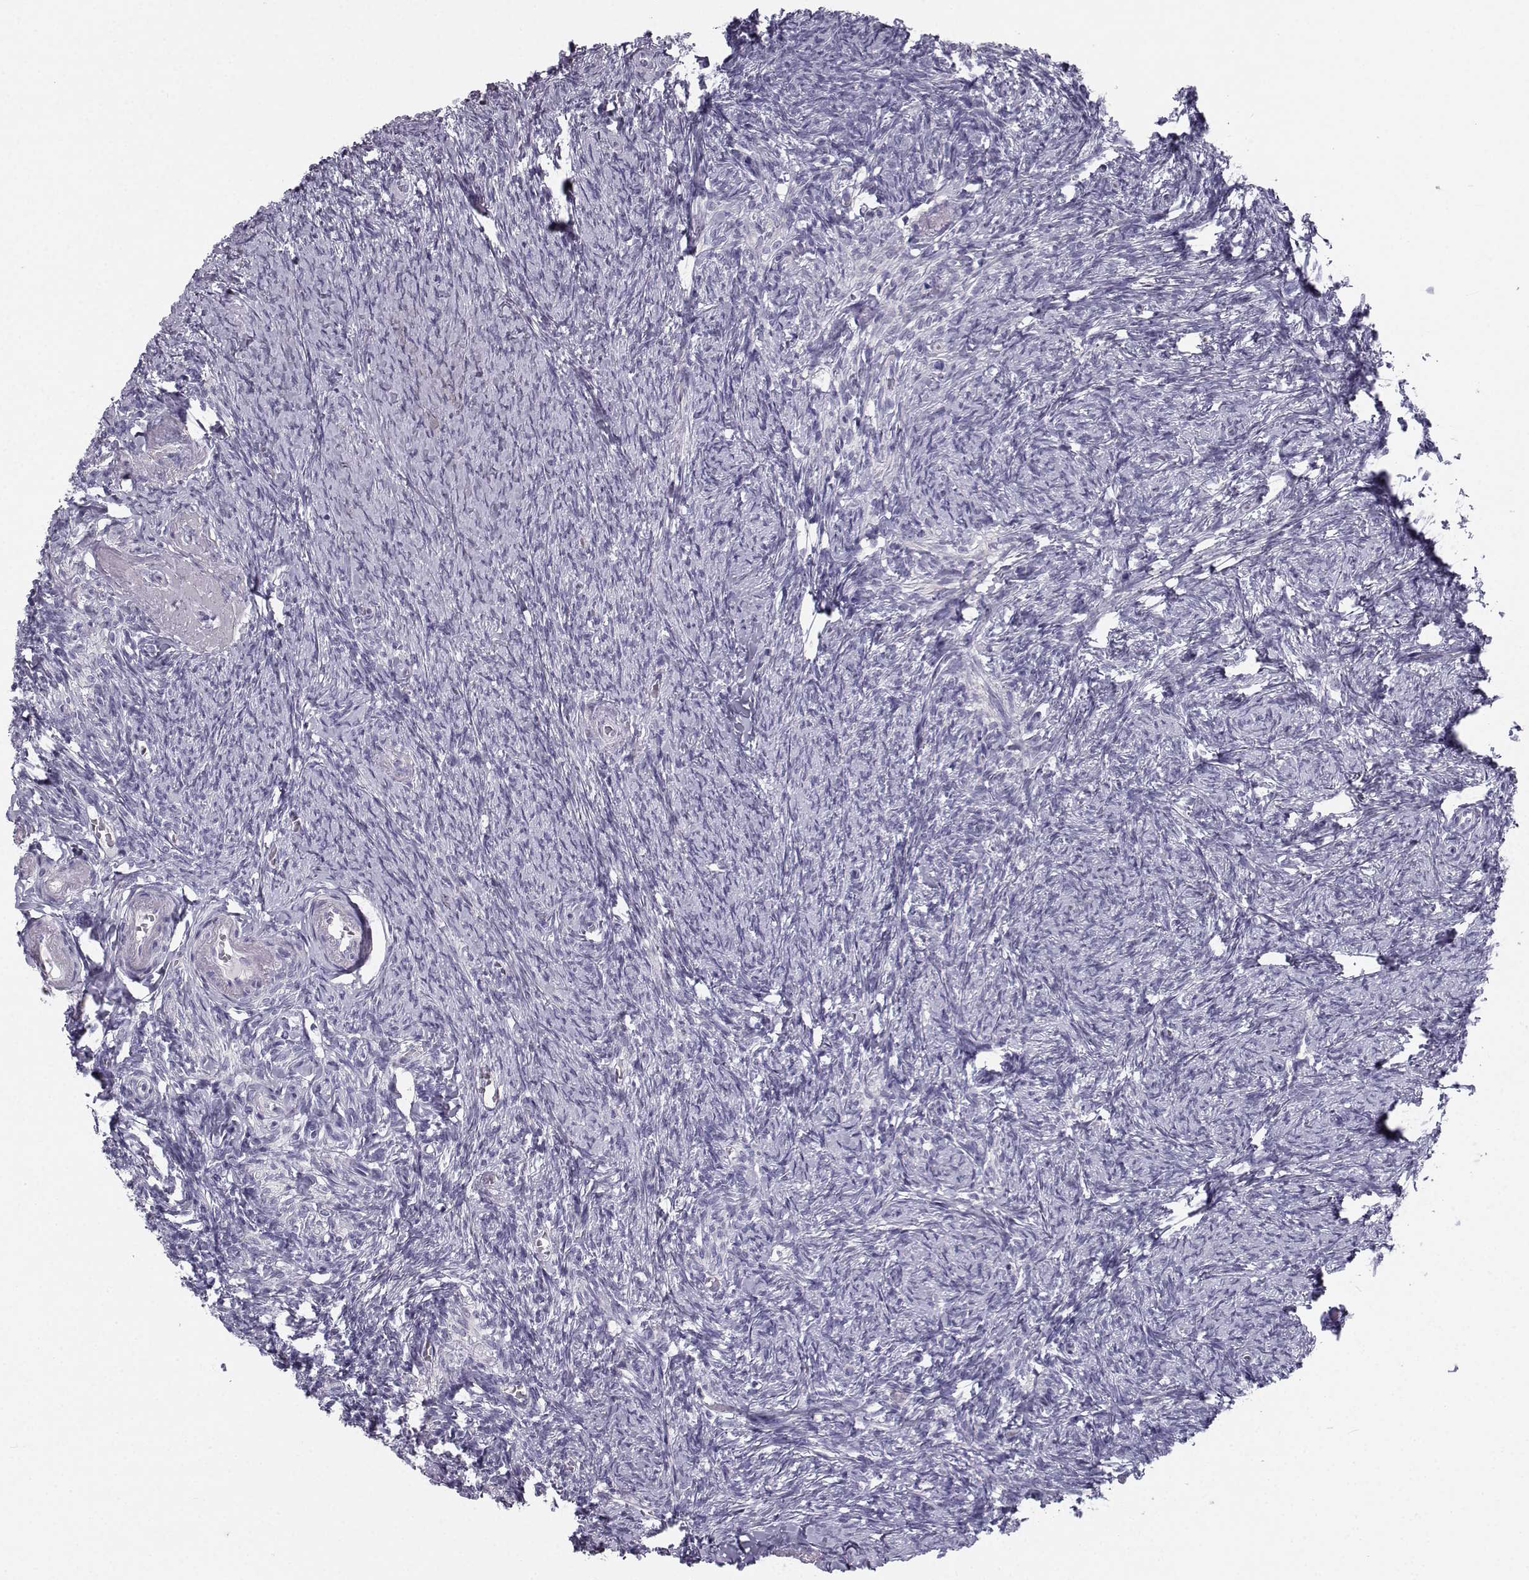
{"staining": {"intensity": "negative", "quantity": "none", "location": "none"}, "tissue": "ovary", "cell_type": "Ovarian stroma cells", "image_type": "normal", "snomed": [{"axis": "morphology", "description": "Normal tissue, NOS"}, {"axis": "topography", "description": "Ovary"}], "caption": "Ovarian stroma cells show no significant protein expression in benign ovary.", "gene": "SYCE1", "patient": {"sex": "female", "age": 72}}